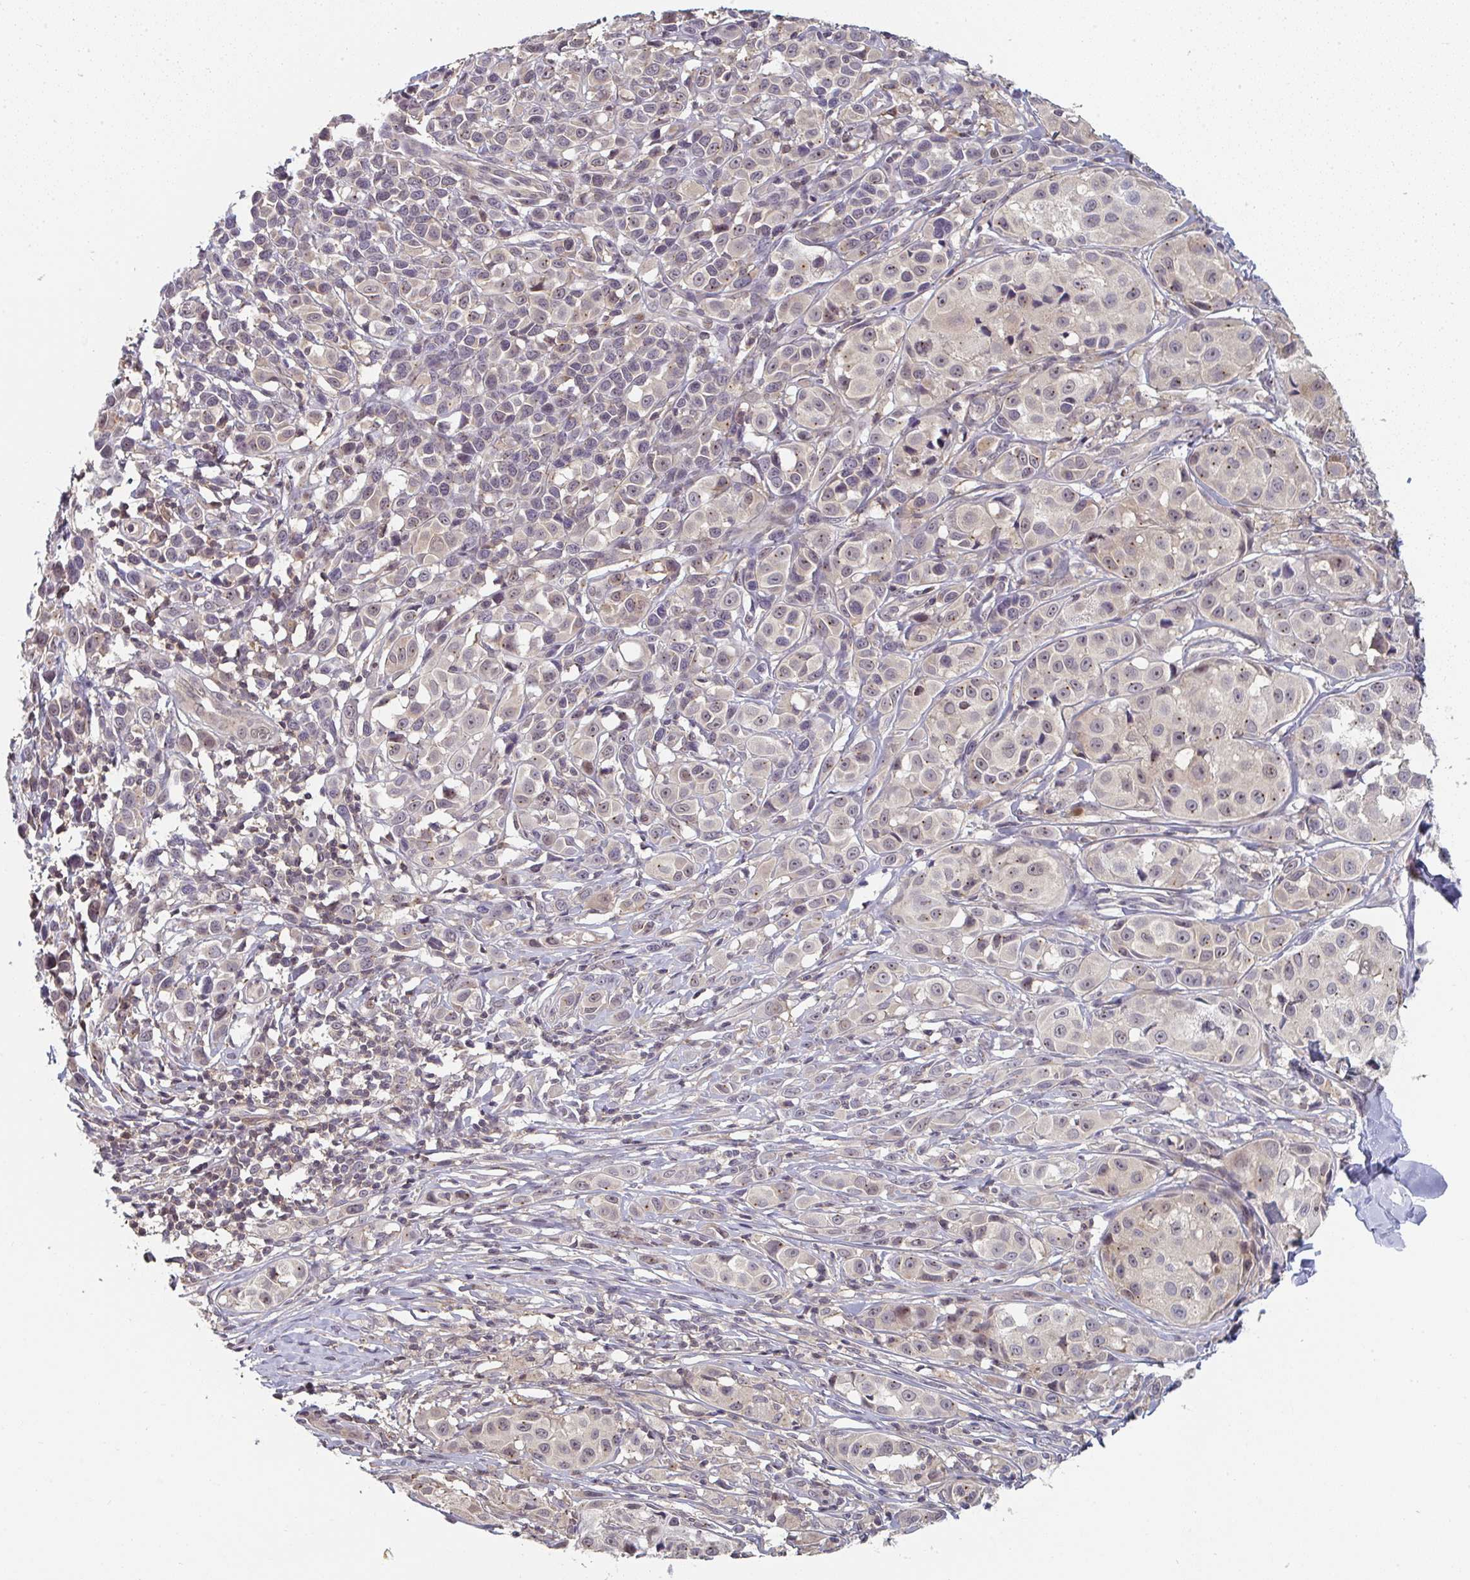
{"staining": {"intensity": "weak", "quantity": "25%-75%", "location": "cytoplasmic/membranous"}, "tissue": "melanoma", "cell_type": "Tumor cells", "image_type": "cancer", "snomed": [{"axis": "morphology", "description": "Malignant melanoma, NOS"}, {"axis": "topography", "description": "Skin"}], "caption": "Melanoma tissue displays weak cytoplasmic/membranous staining in approximately 25%-75% of tumor cells", "gene": "RANGRF", "patient": {"sex": "male", "age": 39}}